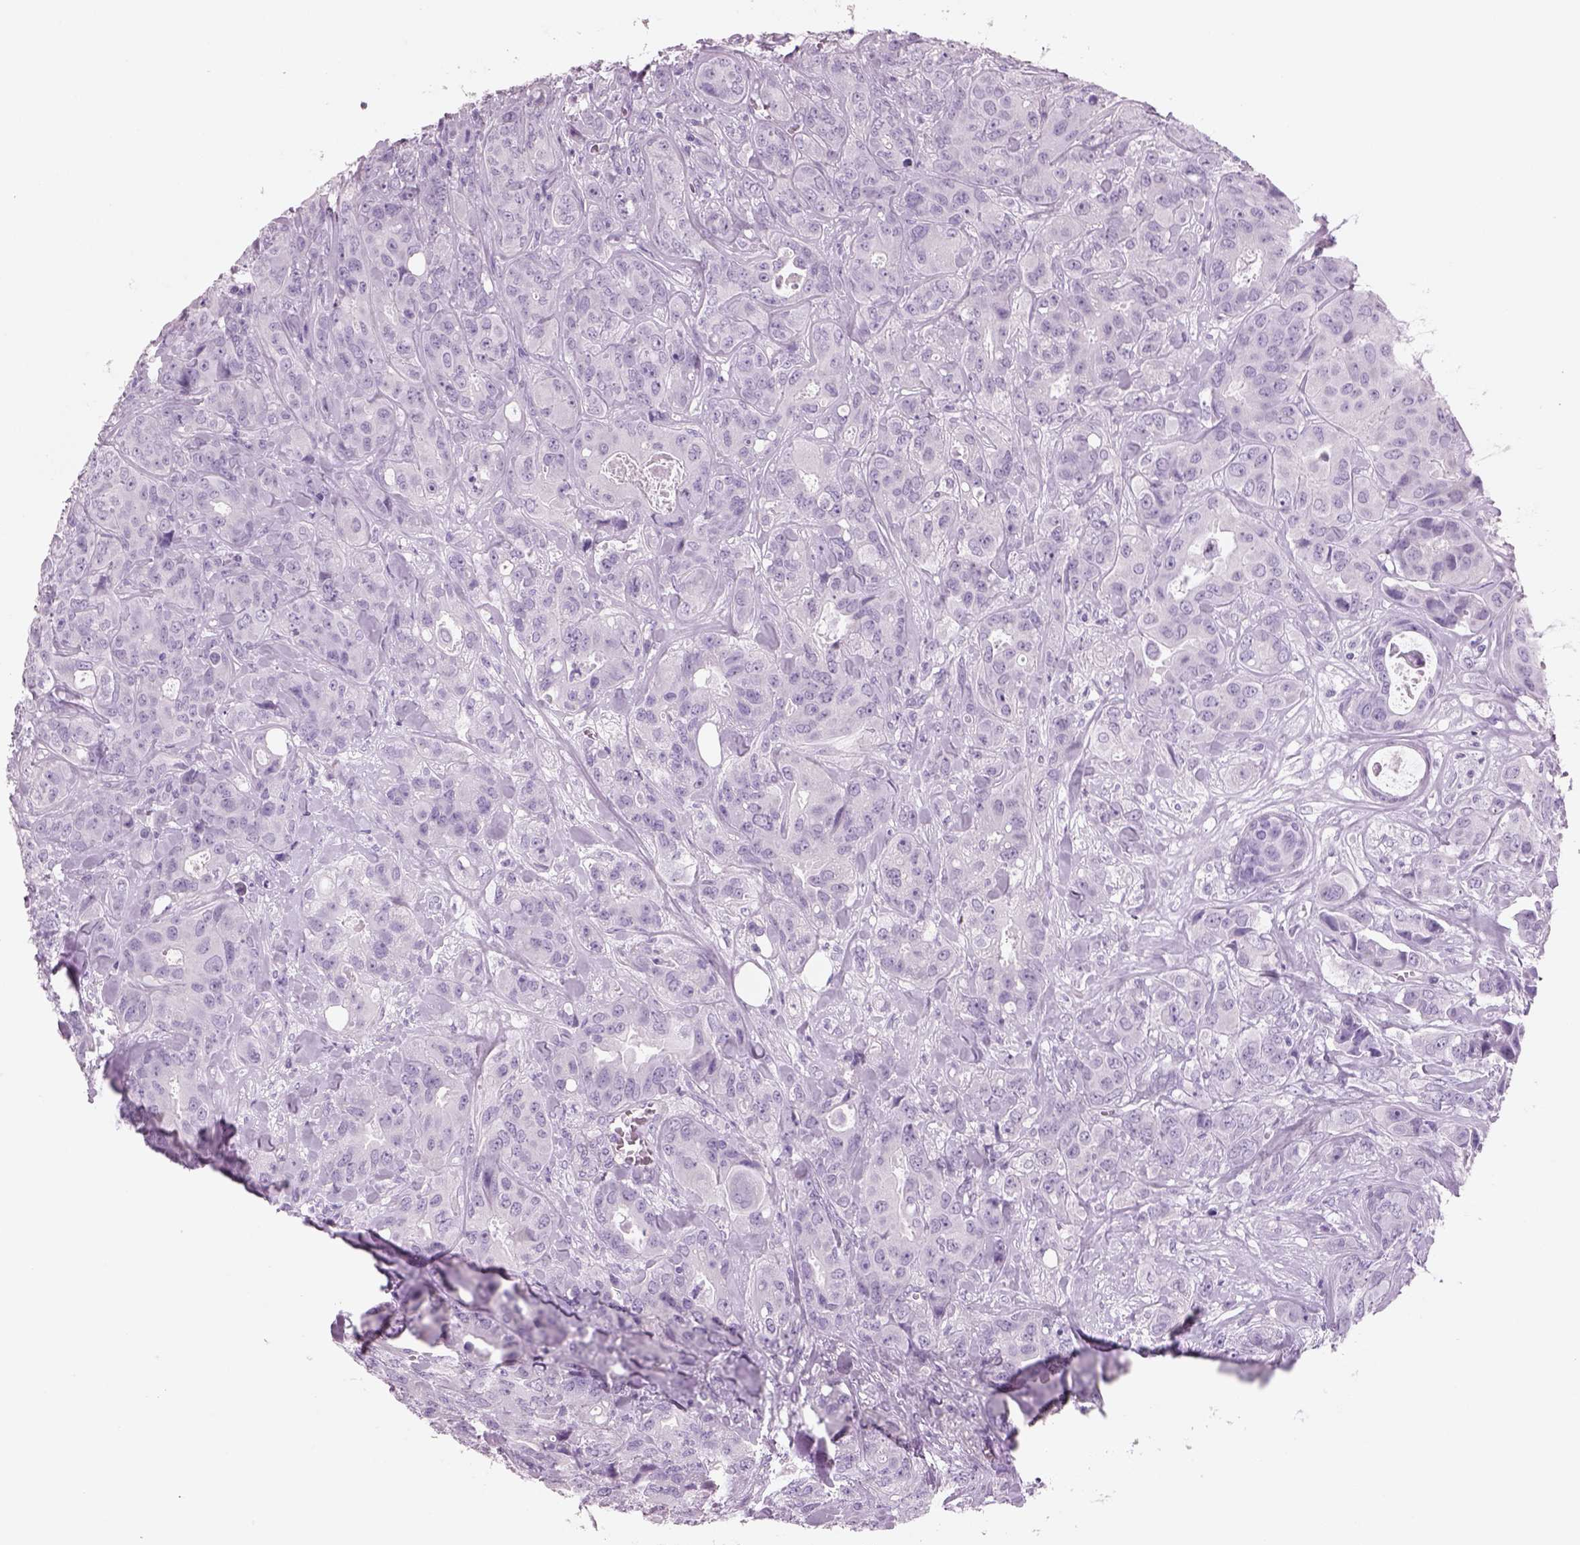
{"staining": {"intensity": "negative", "quantity": "none", "location": "none"}, "tissue": "breast cancer", "cell_type": "Tumor cells", "image_type": "cancer", "snomed": [{"axis": "morphology", "description": "Duct carcinoma"}, {"axis": "topography", "description": "Breast"}], "caption": "IHC of human invasive ductal carcinoma (breast) demonstrates no expression in tumor cells.", "gene": "RHO", "patient": {"sex": "female", "age": 43}}